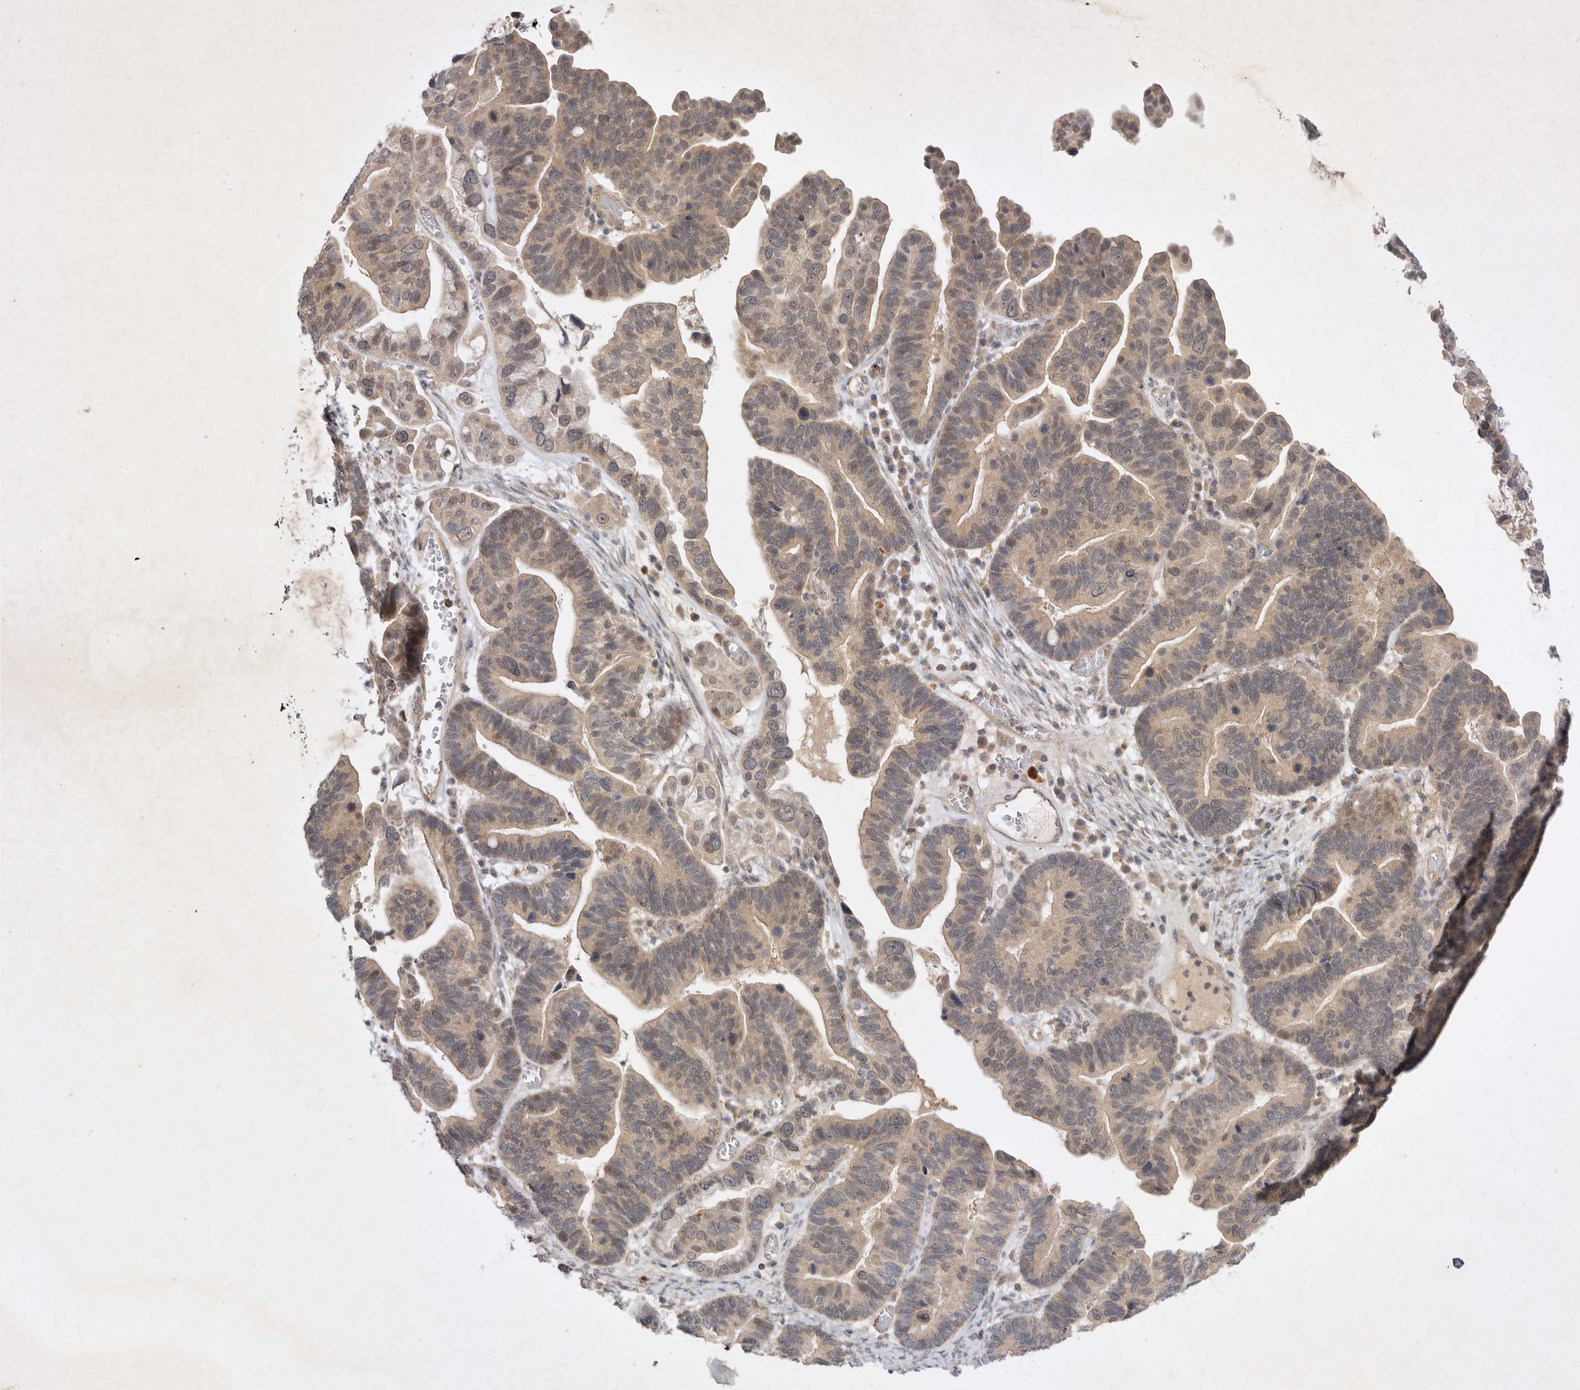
{"staining": {"intensity": "weak", "quantity": ">75%", "location": "cytoplasmic/membranous"}, "tissue": "ovarian cancer", "cell_type": "Tumor cells", "image_type": "cancer", "snomed": [{"axis": "morphology", "description": "Cystadenocarcinoma, serous, NOS"}, {"axis": "topography", "description": "Ovary"}], "caption": "Immunohistochemical staining of ovarian serous cystadenocarcinoma reveals low levels of weak cytoplasmic/membranous expression in approximately >75% of tumor cells. Using DAB (3,3'-diaminobenzidine) (brown) and hematoxylin (blue) stains, captured at high magnification using brightfield microscopy.", "gene": "PTPDC1", "patient": {"sex": "female", "age": 56}}